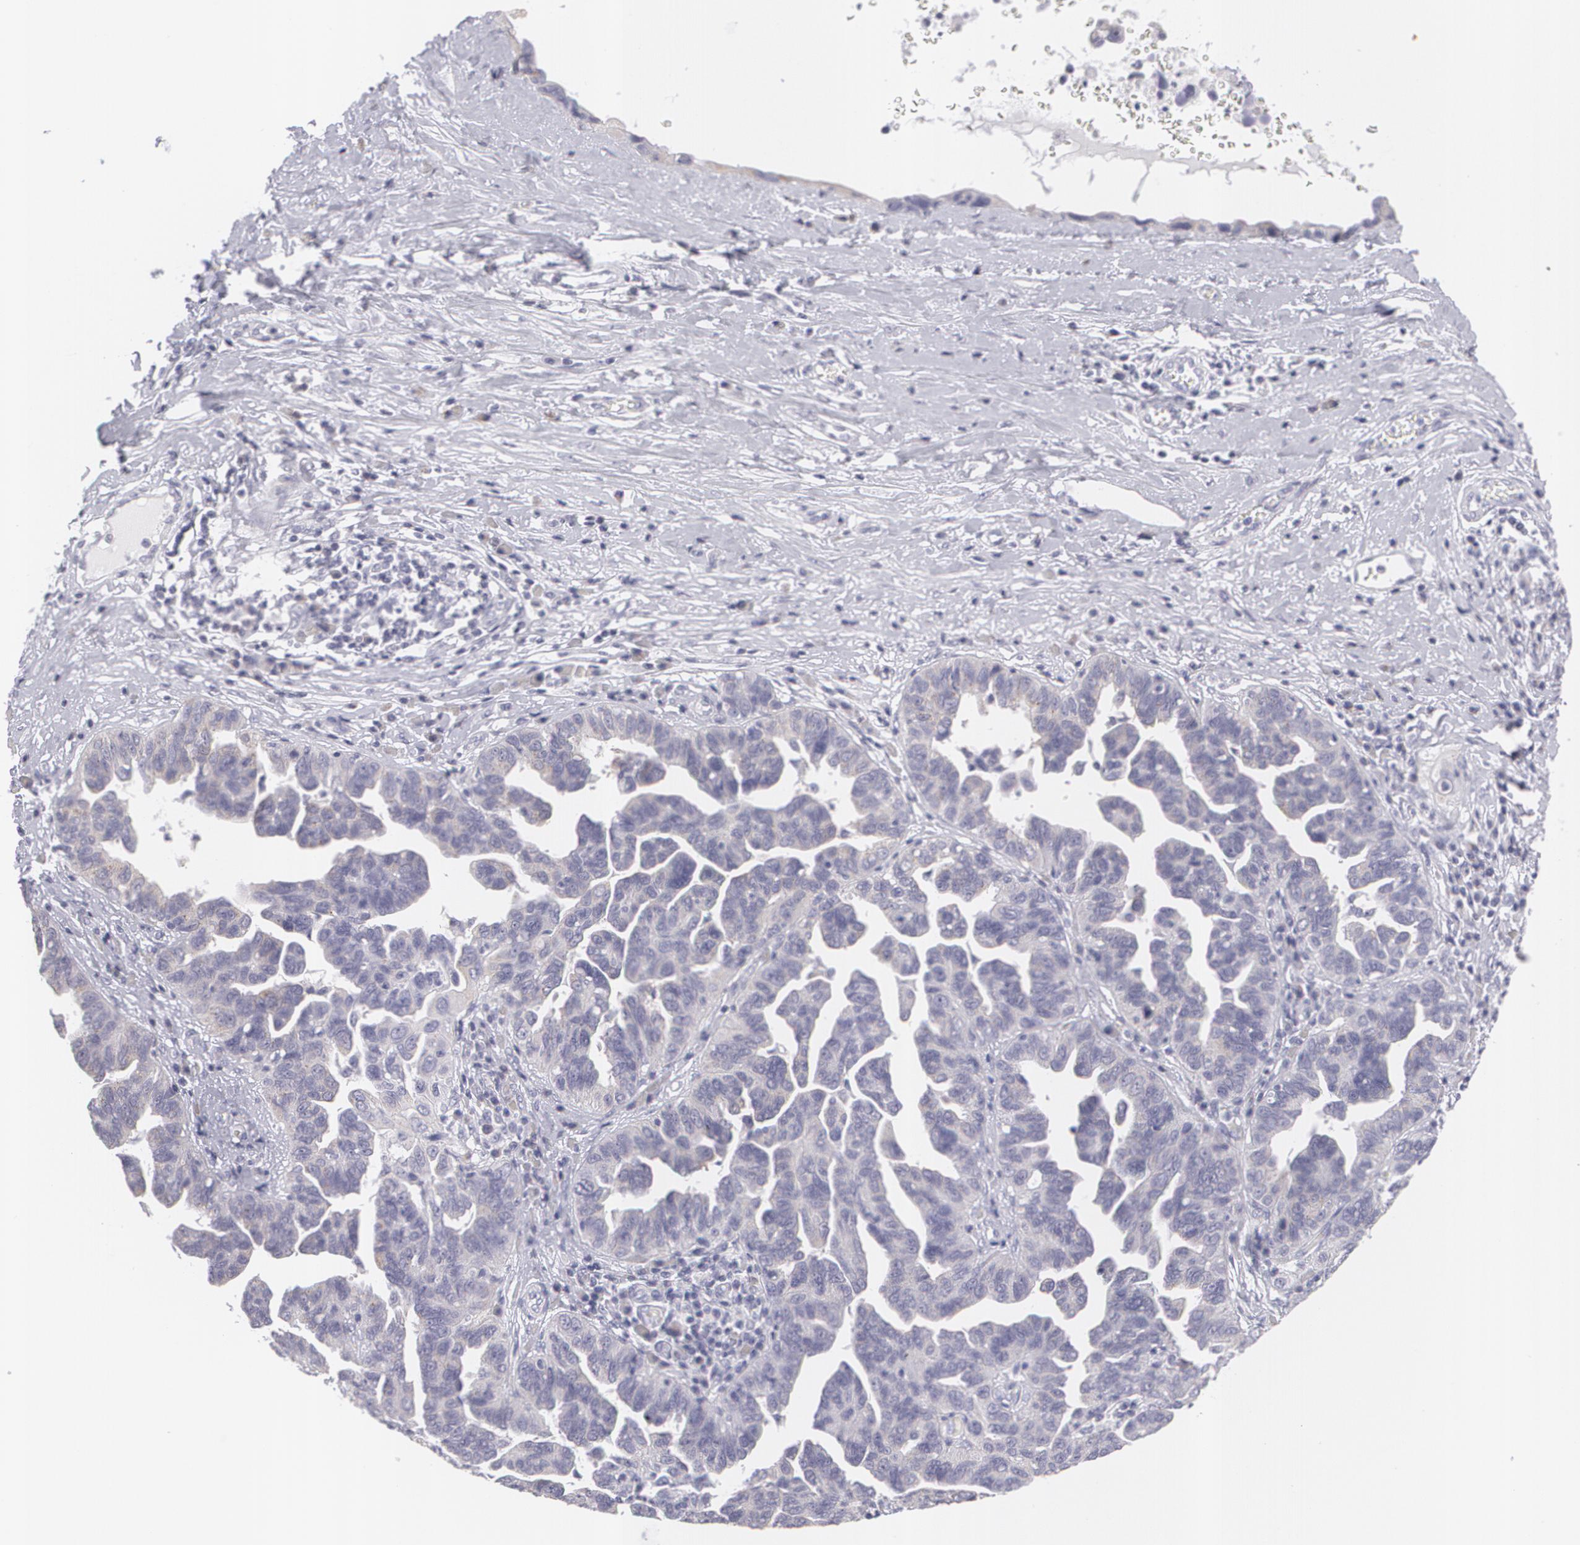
{"staining": {"intensity": "negative", "quantity": "none", "location": "none"}, "tissue": "ovarian cancer", "cell_type": "Tumor cells", "image_type": "cancer", "snomed": [{"axis": "morphology", "description": "Cystadenocarcinoma, serous, NOS"}, {"axis": "topography", "description": "Ovary"}], "caption": "This image is of ovarian cancer stained with immunohistochemistry (IHC) to label a protein in brown with the nuclei are counter-stained blue. There is no expression in tumor cells. Nuclei are stained in blue.", "gene": "MBNL3", "patient": {"sex": "female", "age": 64}}